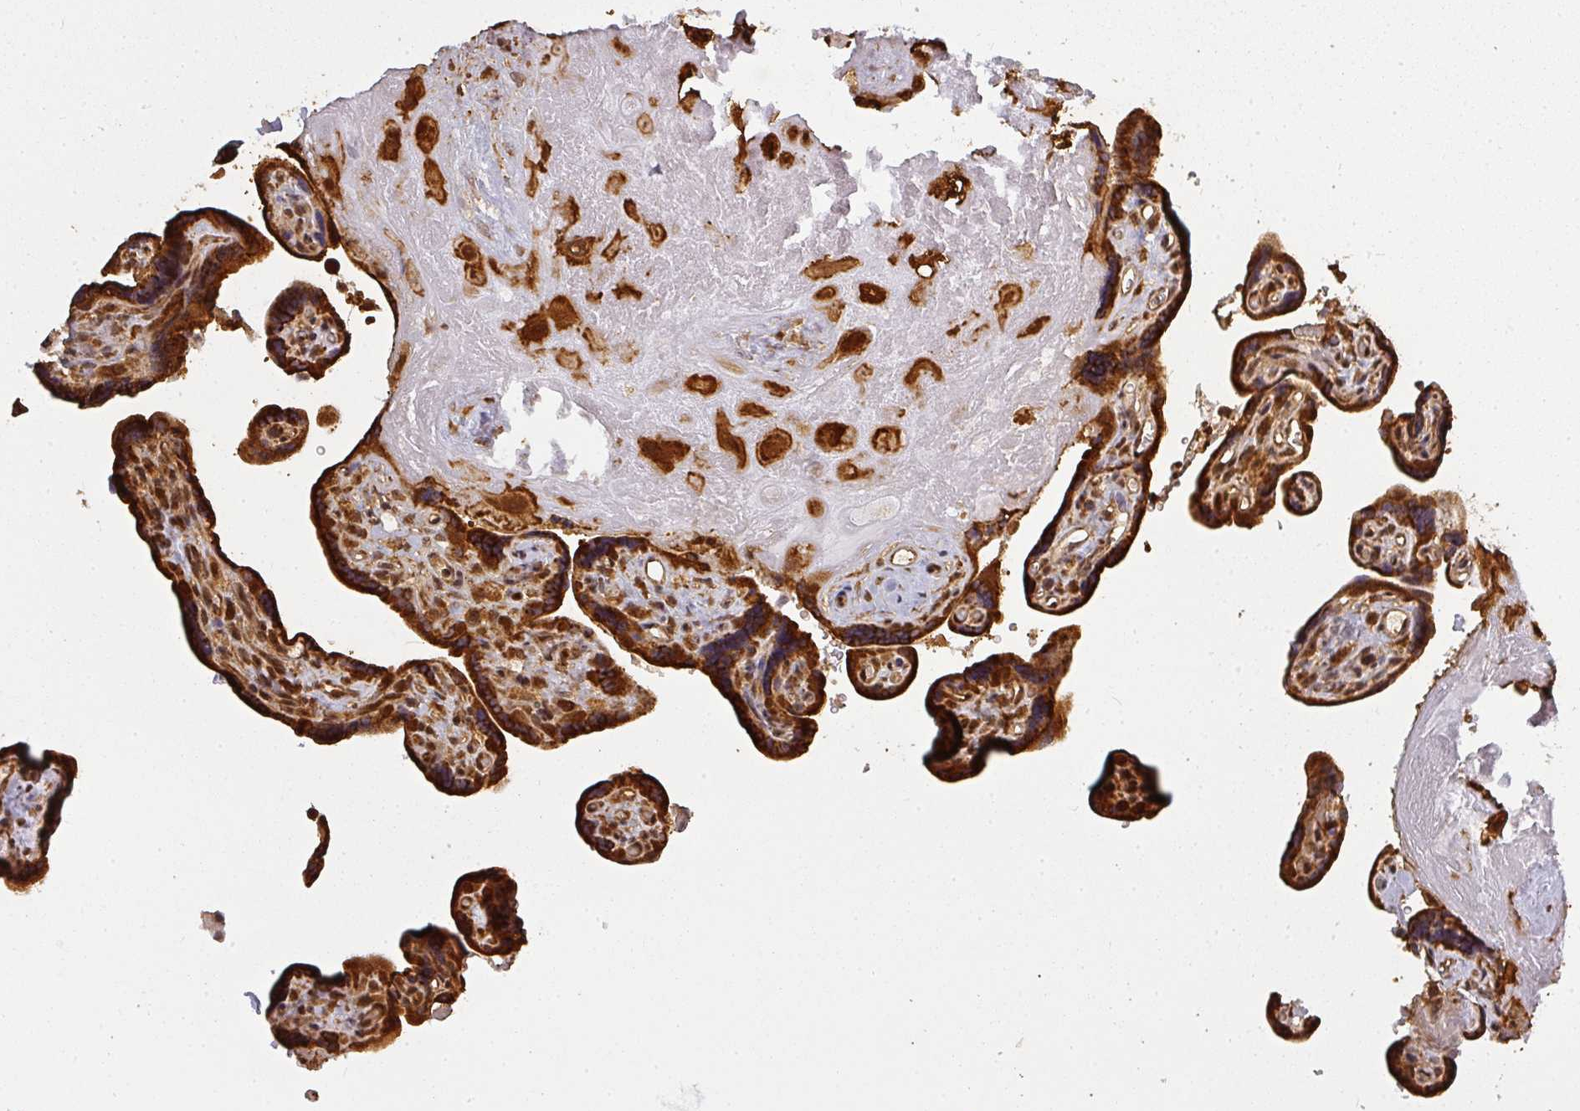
{"staining": {"intensity": "strong", "quantity": ">75%", "location": "cytoplasmic/membranous"}, "tissue": "placenta", "cell_type": "Decidual cells", "image_type": "normal", "snomed": [{"axis": "morphology", "description": "Normal tissue, NOS"}, {"axis": "topography", "description": "Placenta"}], "caption": "Strong cytoplasmic/membranous protein expression is appreciated in approximately >75% of decidual cells in placenta. (DAB (3,3'-diaminobenzidine) IHC, brown staining for protein, blue staining for nuclei).", "gene": "PPP6R3", "patient": {"sex": "female", "age": 39}}